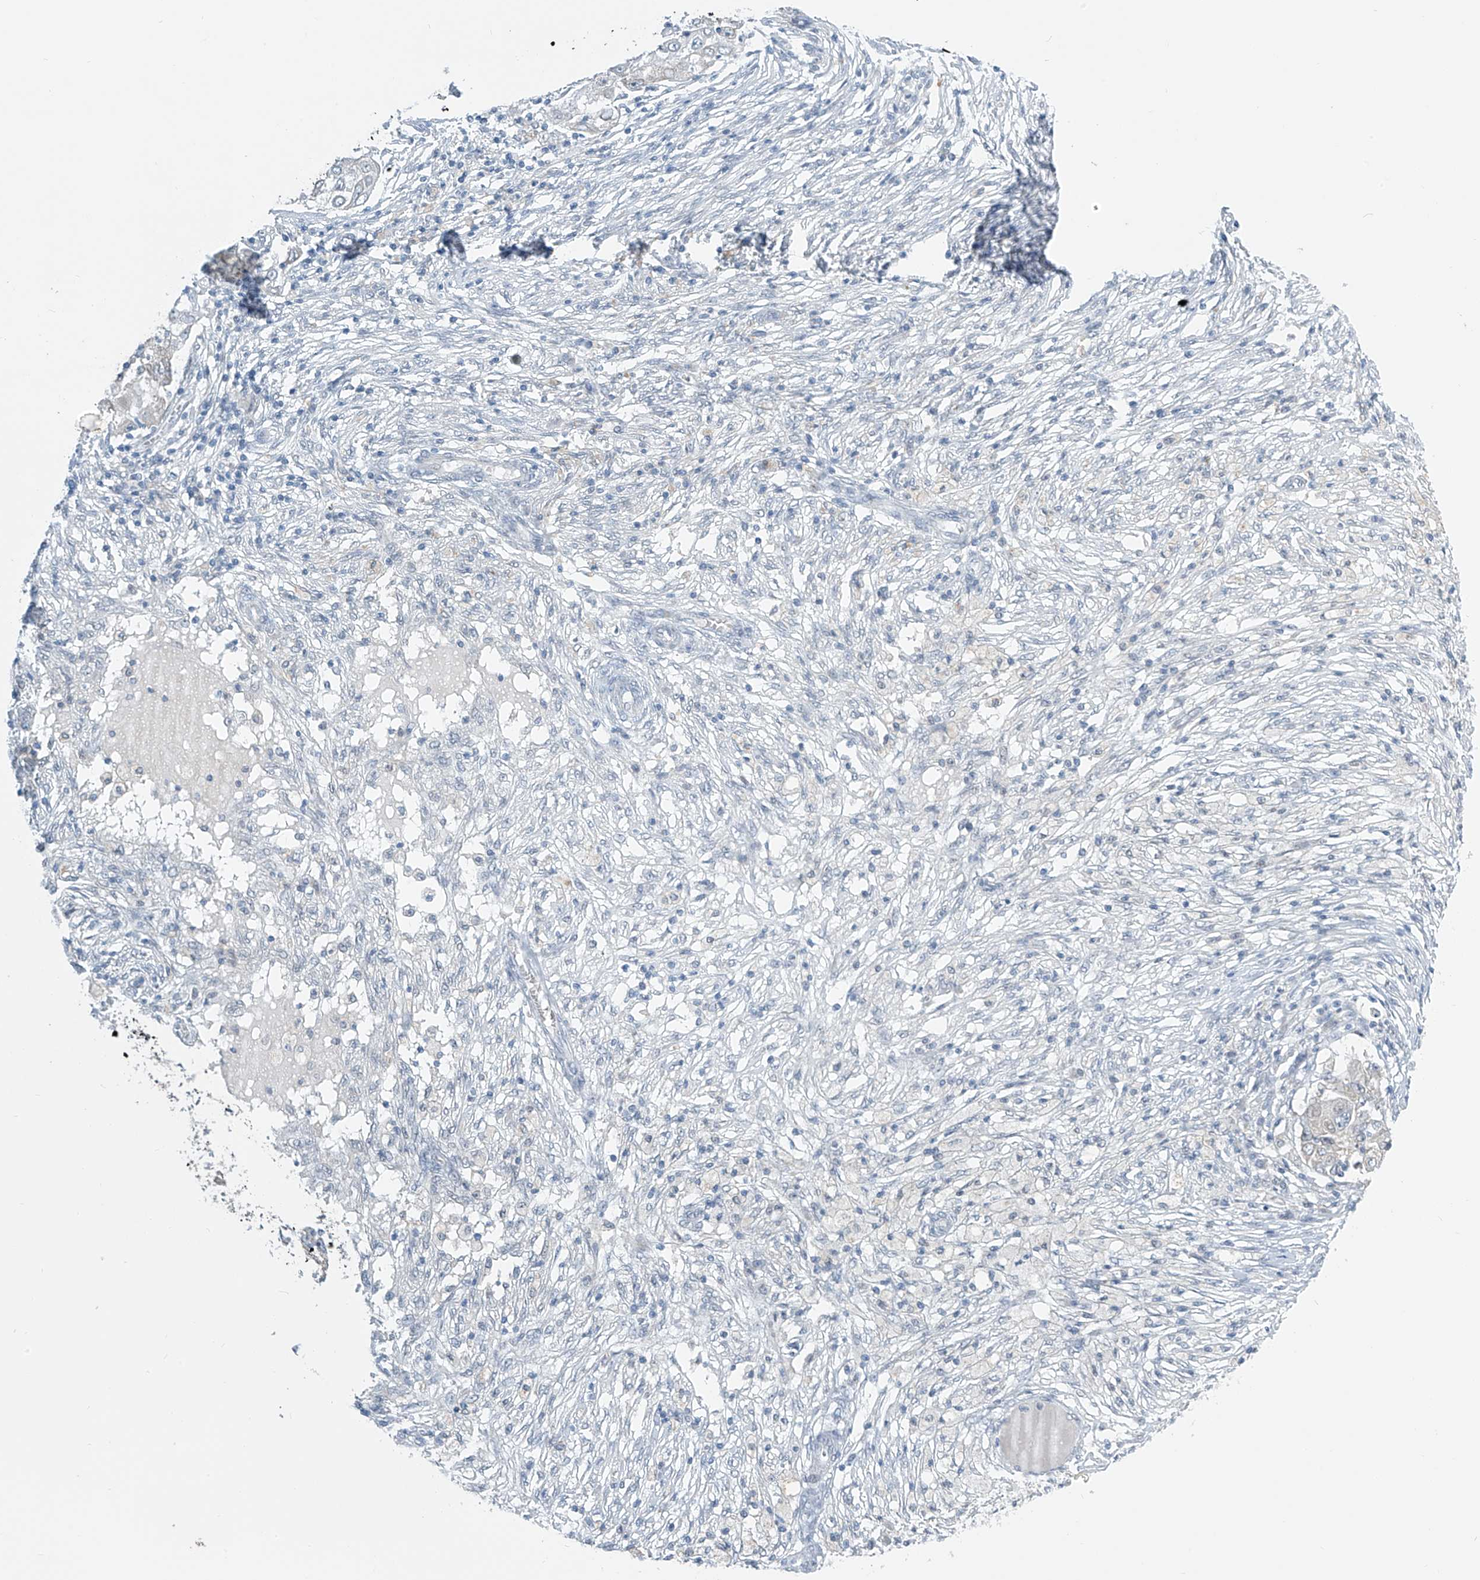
{"staining": {"intensity": "negative", "quantity": "none", "location": "none"}, "tissue": "ovarian cancer", "cell_type": "Tumor cells", "image_type": "cancer", "snomed": [{"axis": "morphology", "description": "Carcinoma, endometroid"}, {"axis": "topography", "description": "Ovary"}], "caption": "The image demonstrates no significant positivity in tumor cells of ovarian cancer (endometroid carcinoma).", "gene": "APLF", "patient": {"sex": "female", "age": 42}}